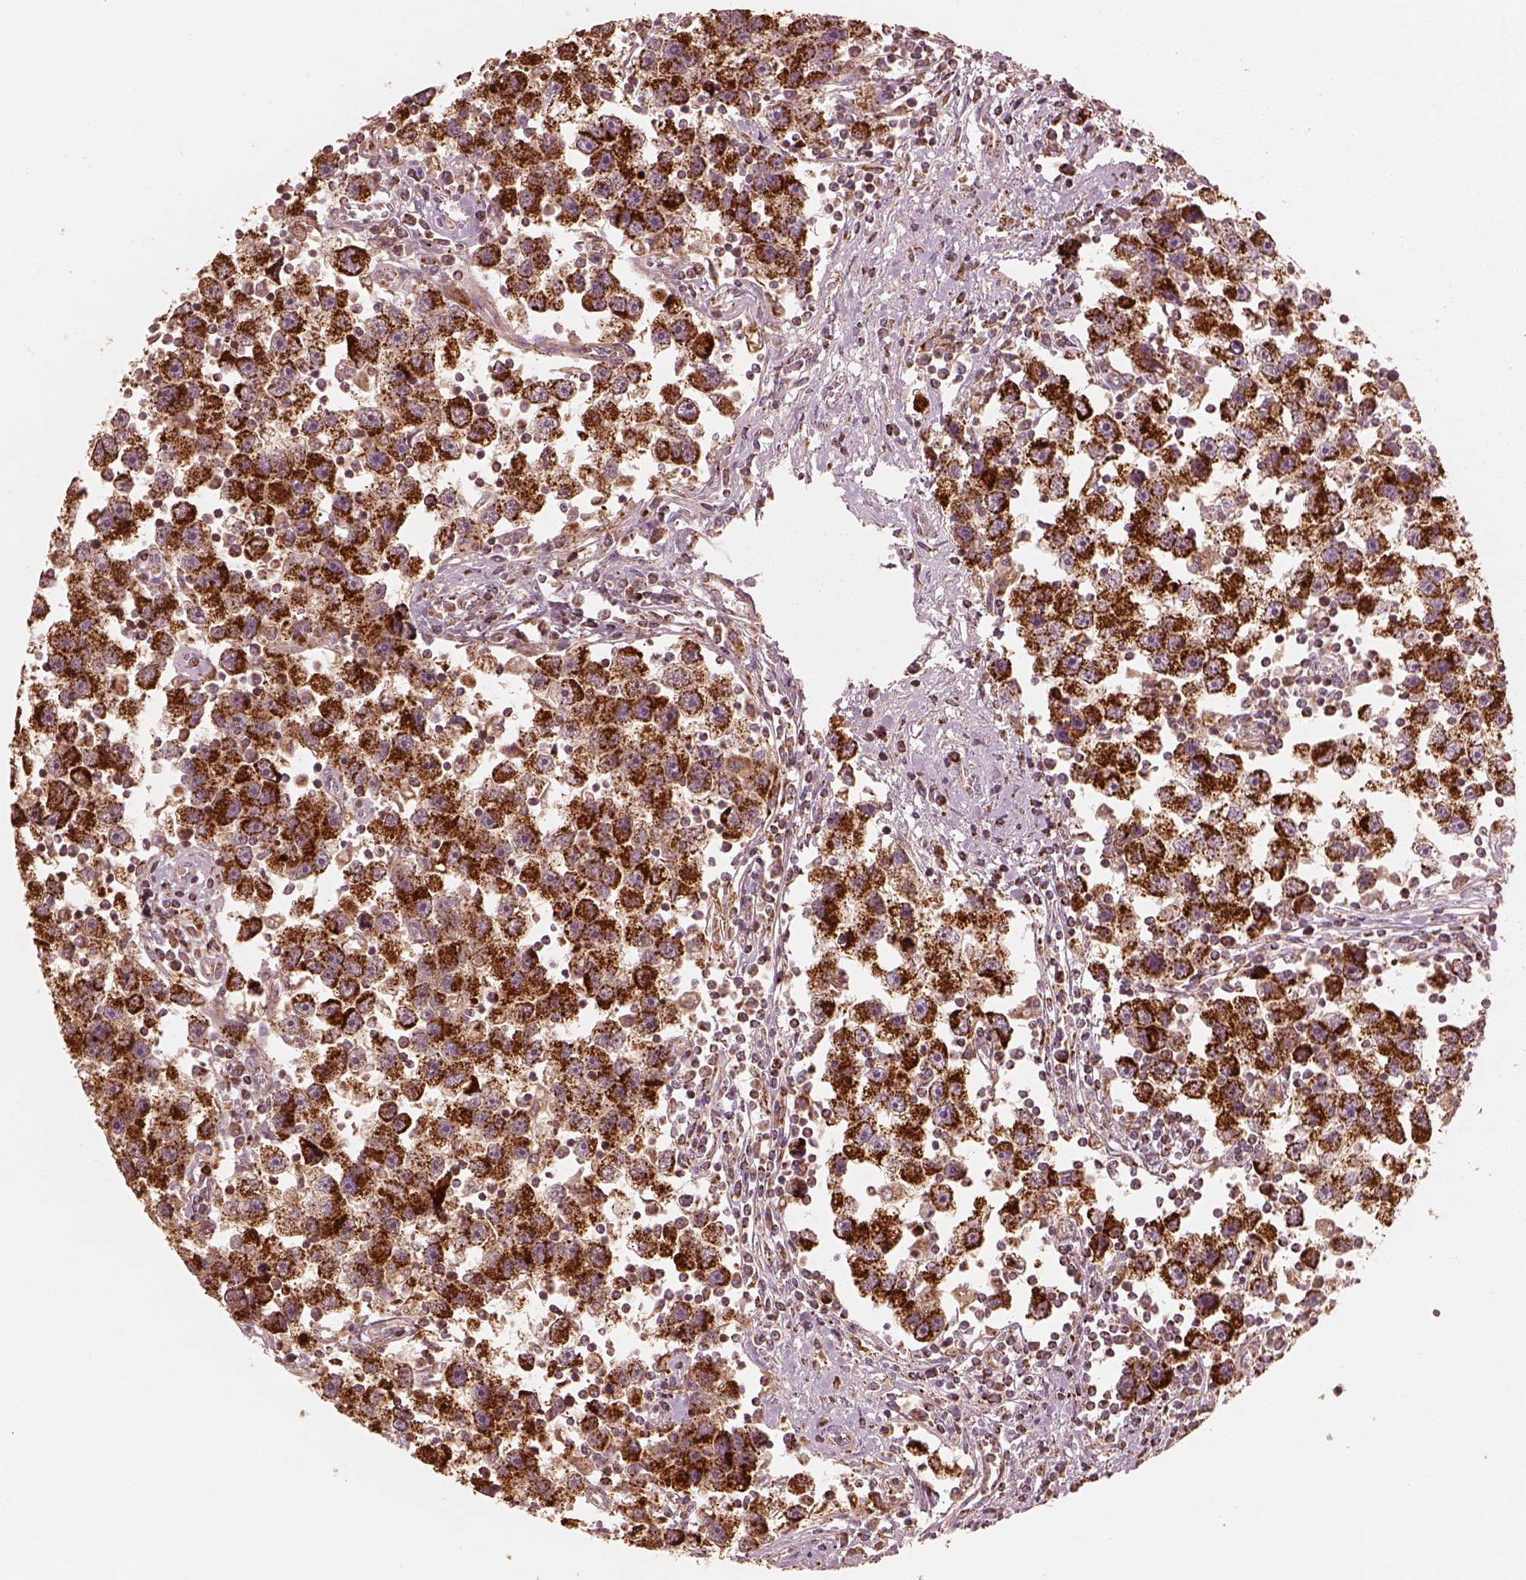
{"staining": {"intensity": "strong", "quantity": ">75%", "location": "cytoplasmic/membranous"}, "tissue": "testis cancer", "cell_type": "Tumor cells", "image_type": "cancer", "snomed": [{"axis": "morphology", "description": "Seminoma, NOS"}, {"axis": "topography", "description": "Testis"}], "caption": "Protein expression analysis of human testis seminoma reveals strong cytoplasmic/membranous positivity in about >75% of tumor cells.", "gene": "ENTPD6", "patient": {"sex": "male", "age": 30}}